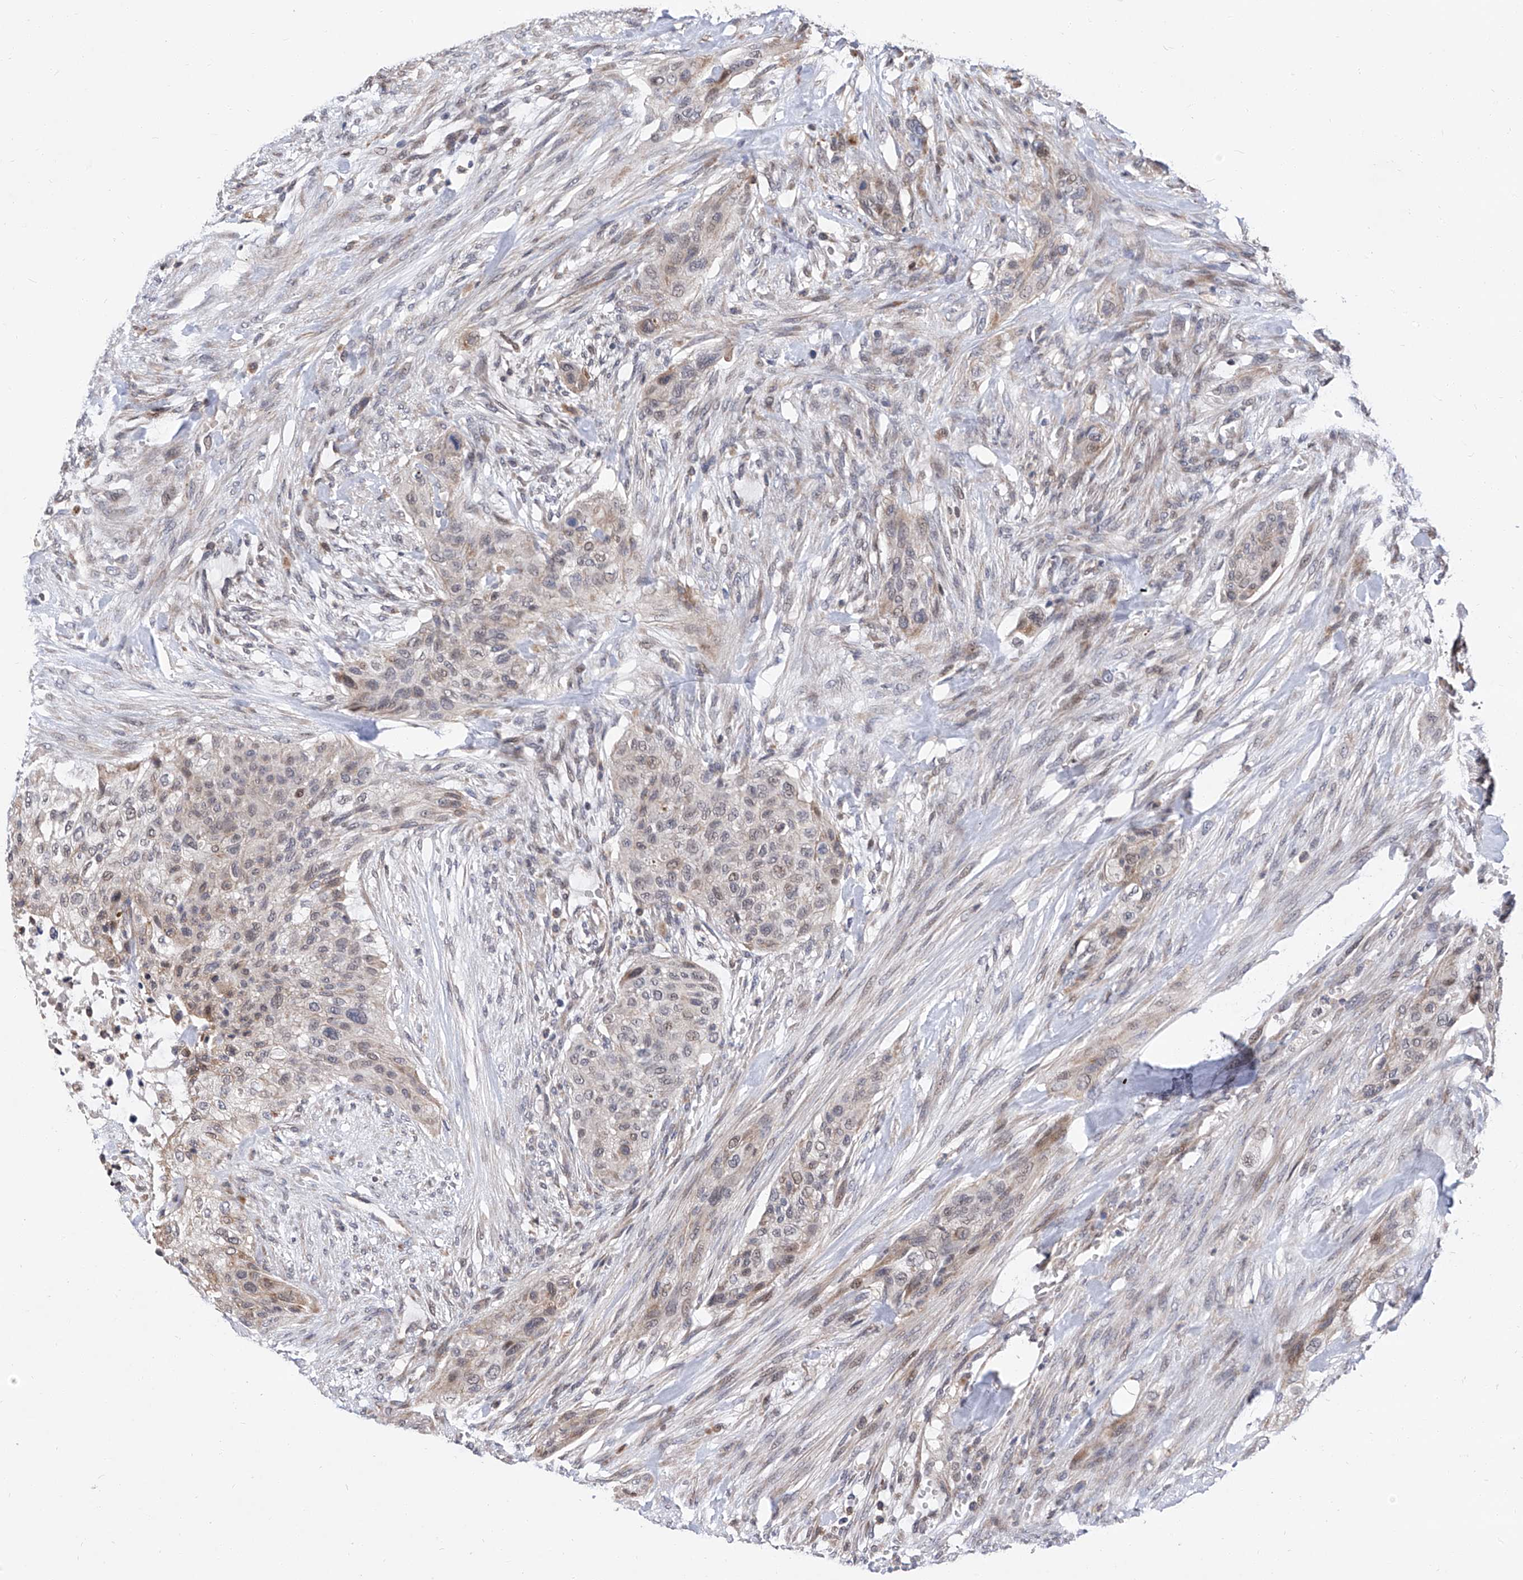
{"staining": {"intensity": "weak", "quantity": "<25%", "location": "cytoplasmic/membranous,nuclear"}, "tissue": "urothelial cancer", "cell_type": "Tumor cells", "image_type": "cancer", "snomed": [{"axis": "morphology", "description": "Urothelial carcinoma, High grade"}, {"axis": "topography", "description": "Urinary bladder"}], "caption": "Urothelial cancer was stained to show a protein in brown. There is no significant positivity in tumor cells.", "gene": "FARP2", "patient": {"sex": "male", "age": 35}}